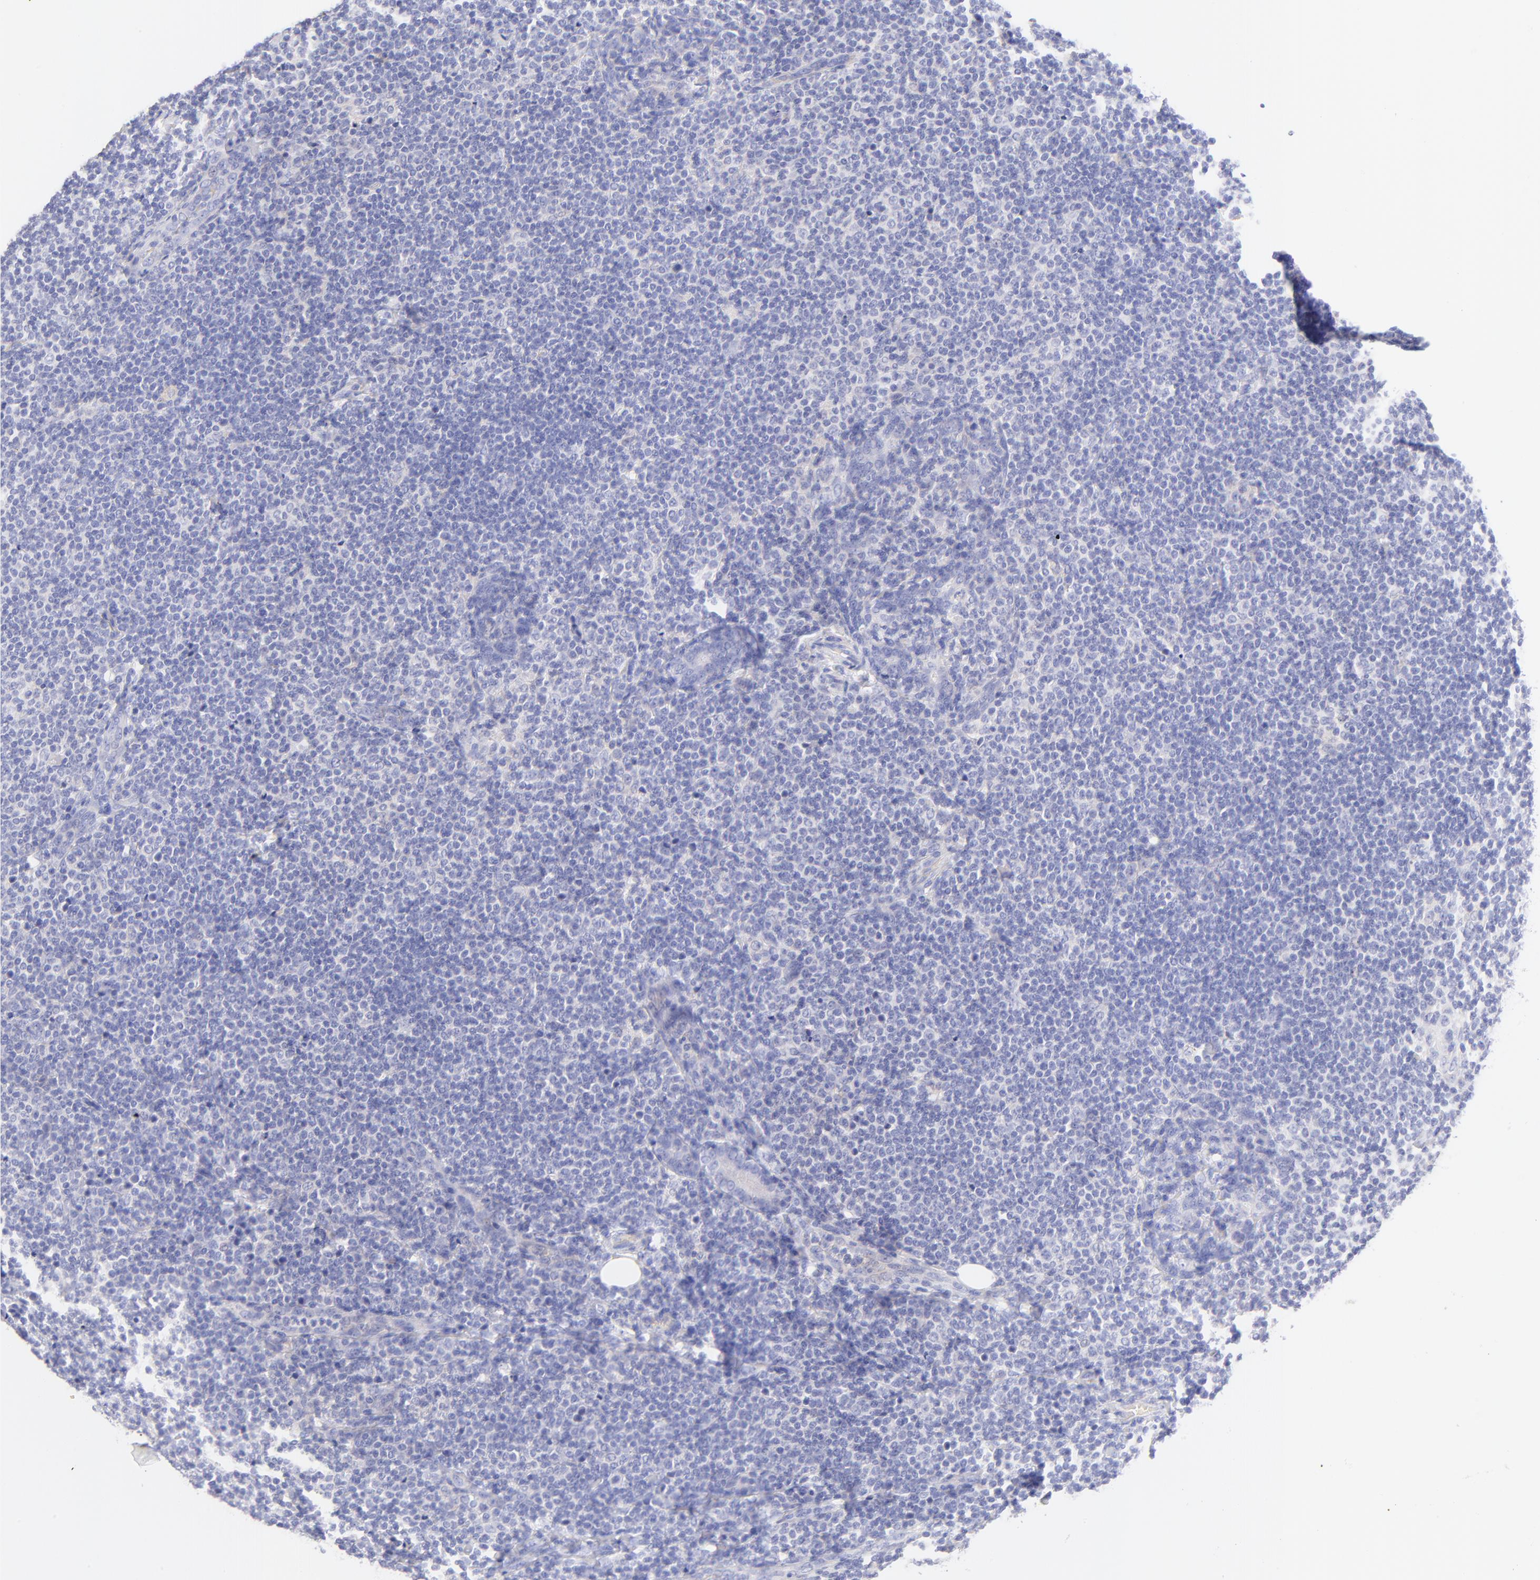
{"staining": {"intensity": "negative", "quantity": "none", "location": "none"}, "tissue": "lymph node", "cell_type": "Germinal center cells", "image_type": "normal", "snomed": [{"axis": "morphology", "description": "Normal tissue, NOS"}, {"axis": "morphology", "description": "Uncertain malignant potential"}, {"axis": "topography", "description": "Lymph node"}, {"axis": "topography", "description": "Salivary gland, NOS"}], "caption": "DAB immunohistochemical staining of normal human lymph node displays no significant staining in germinal center cells.", "gene": "FRMPD3", "patient": {"sex": "female", "age": 51}}